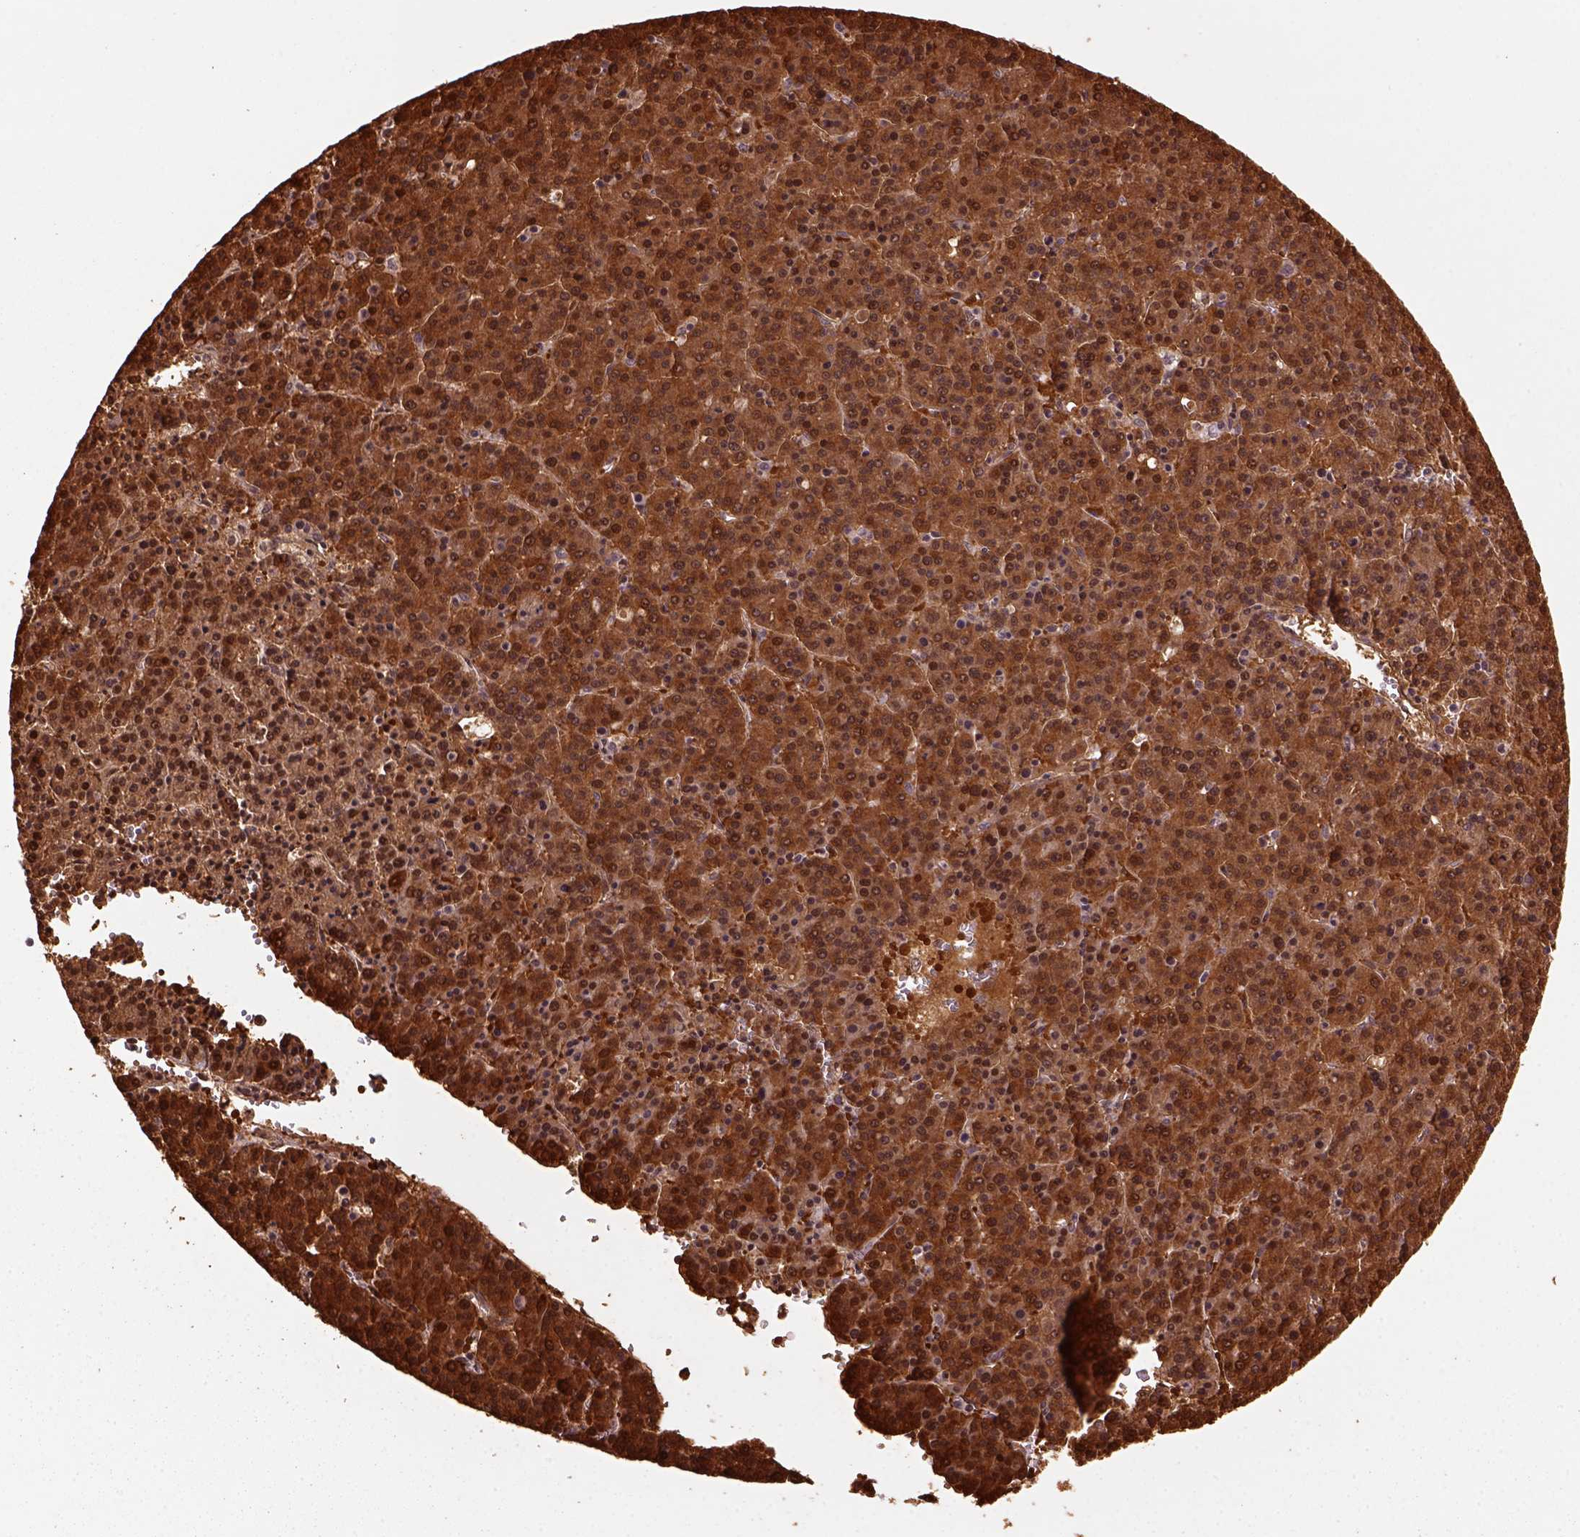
{"staining": {"intensity": "strong", "quantity": ">75%", "location": "cytoplasmic/membranous,nuclear"}, "tissue": "liver cancer", "cell_type": "Tumor cells", "image_type": "cancer", "snomed": [{"axis": "morphology", "description": "Carcinoma, Hepatocellular, NOS"}, {"axis": "topography", "description": "Liver"}], "caption": "Protein analysis of liver hepatocellular carcinoma tissue displays strong cytoplasmic/membranous and nuclear staining in about >75% of tumor cells. (Stains: DAB in brown, nuclei in blue, Microscopy: brightfield microscopy at high magnification).", "gene": "GOT1", "patient": {"sex": "female", "age": 58}}